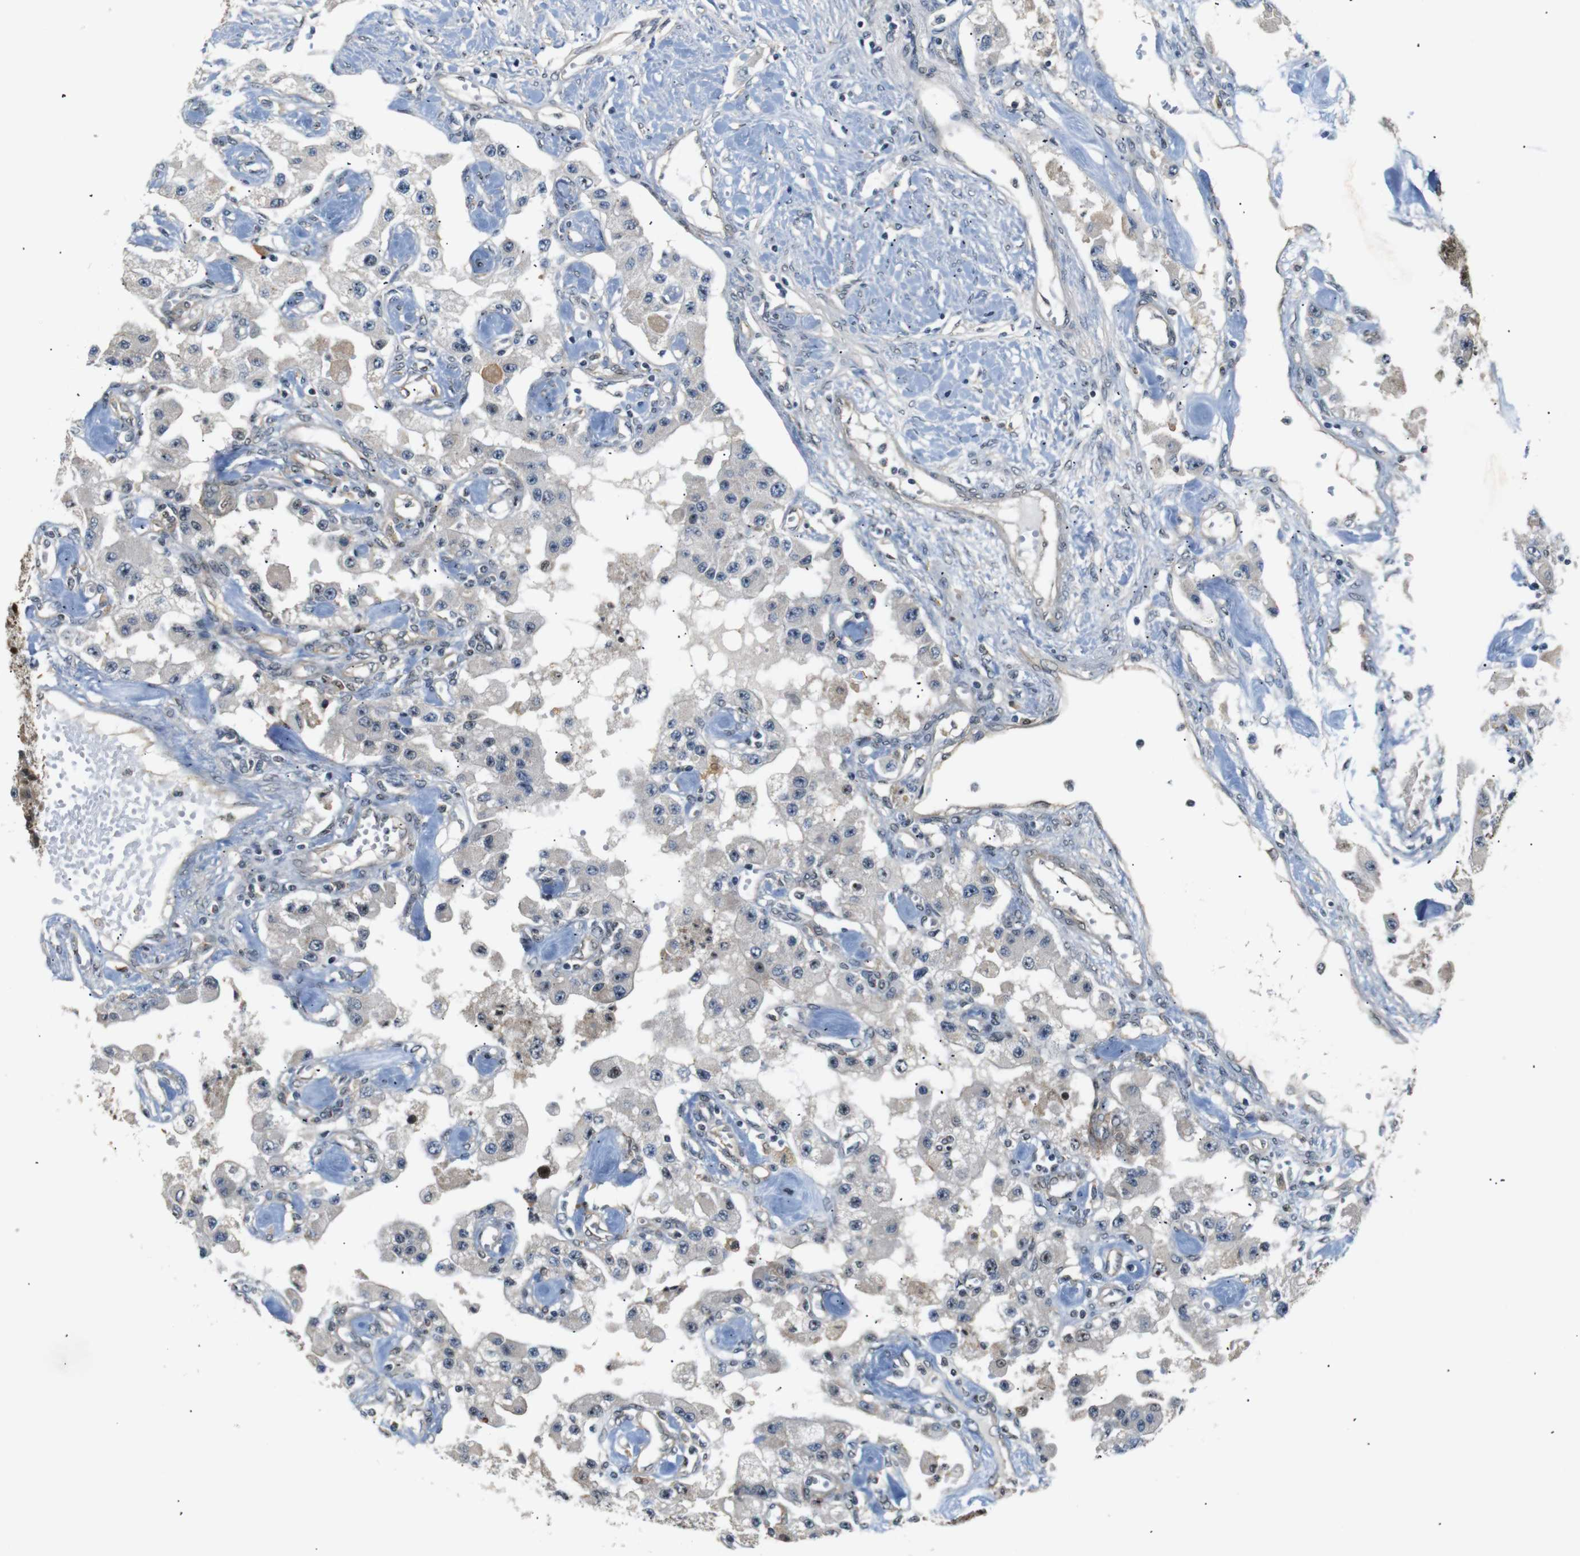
{"staining": {"intensity": "negative", "quantity": "none", "location": "none"}, "tissue": "carcinoid", "cell_type": "Tumor cells", "image_type": "cancer", "snomed": [{"axis": "morphology", "description": "Carcinoid, malignant, NOS"}, {"axis": "topography", "description": "Pancreas"}], "caption": "Tumor cells show no significant protein expression in carcinoid.", "gene": "PARN", "patient": {"sex": "male", "age": 41}}